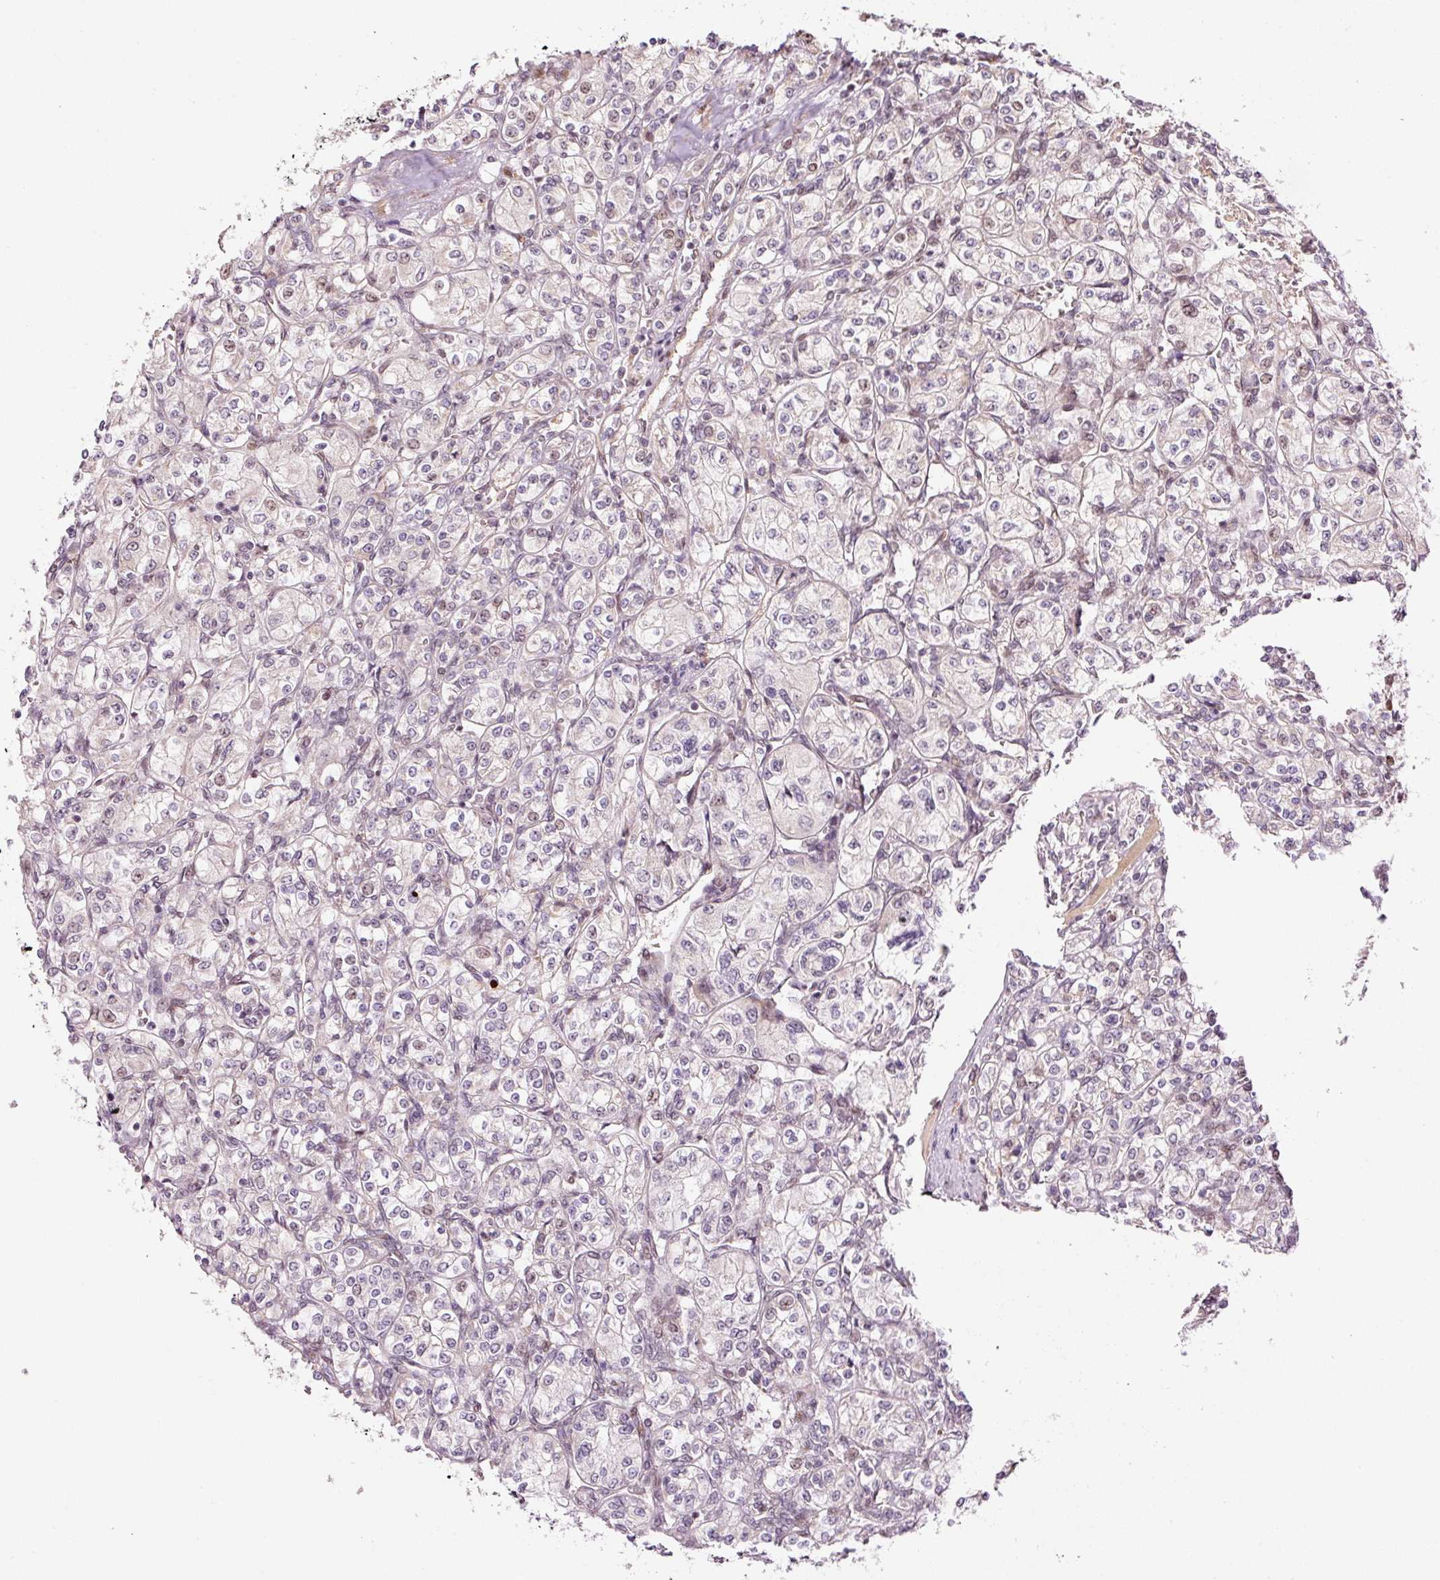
{"staining": {"intensity": "negative", "quantity": "none", "location": "none"}, "tissue": "renal cancer", "cell_type": "Tumor cells", "image_type": "cancer", "snomed": [{"axis": "morphology", "description": "Adenocarcinoma, NOS"}, {"axis": "topography", "description": "Kidney"}], "caption": "A histopathology image of human adenocarcinoma (renal) is negative for staining in tumor cells. (Brightfield microscopy of DAB (3,3'-diaminobenzidine) immunohistochemistry (IHC) at high magnification).", "gene": "ANKRD20A1", "patient": {"sex": "male", "age": 77}}